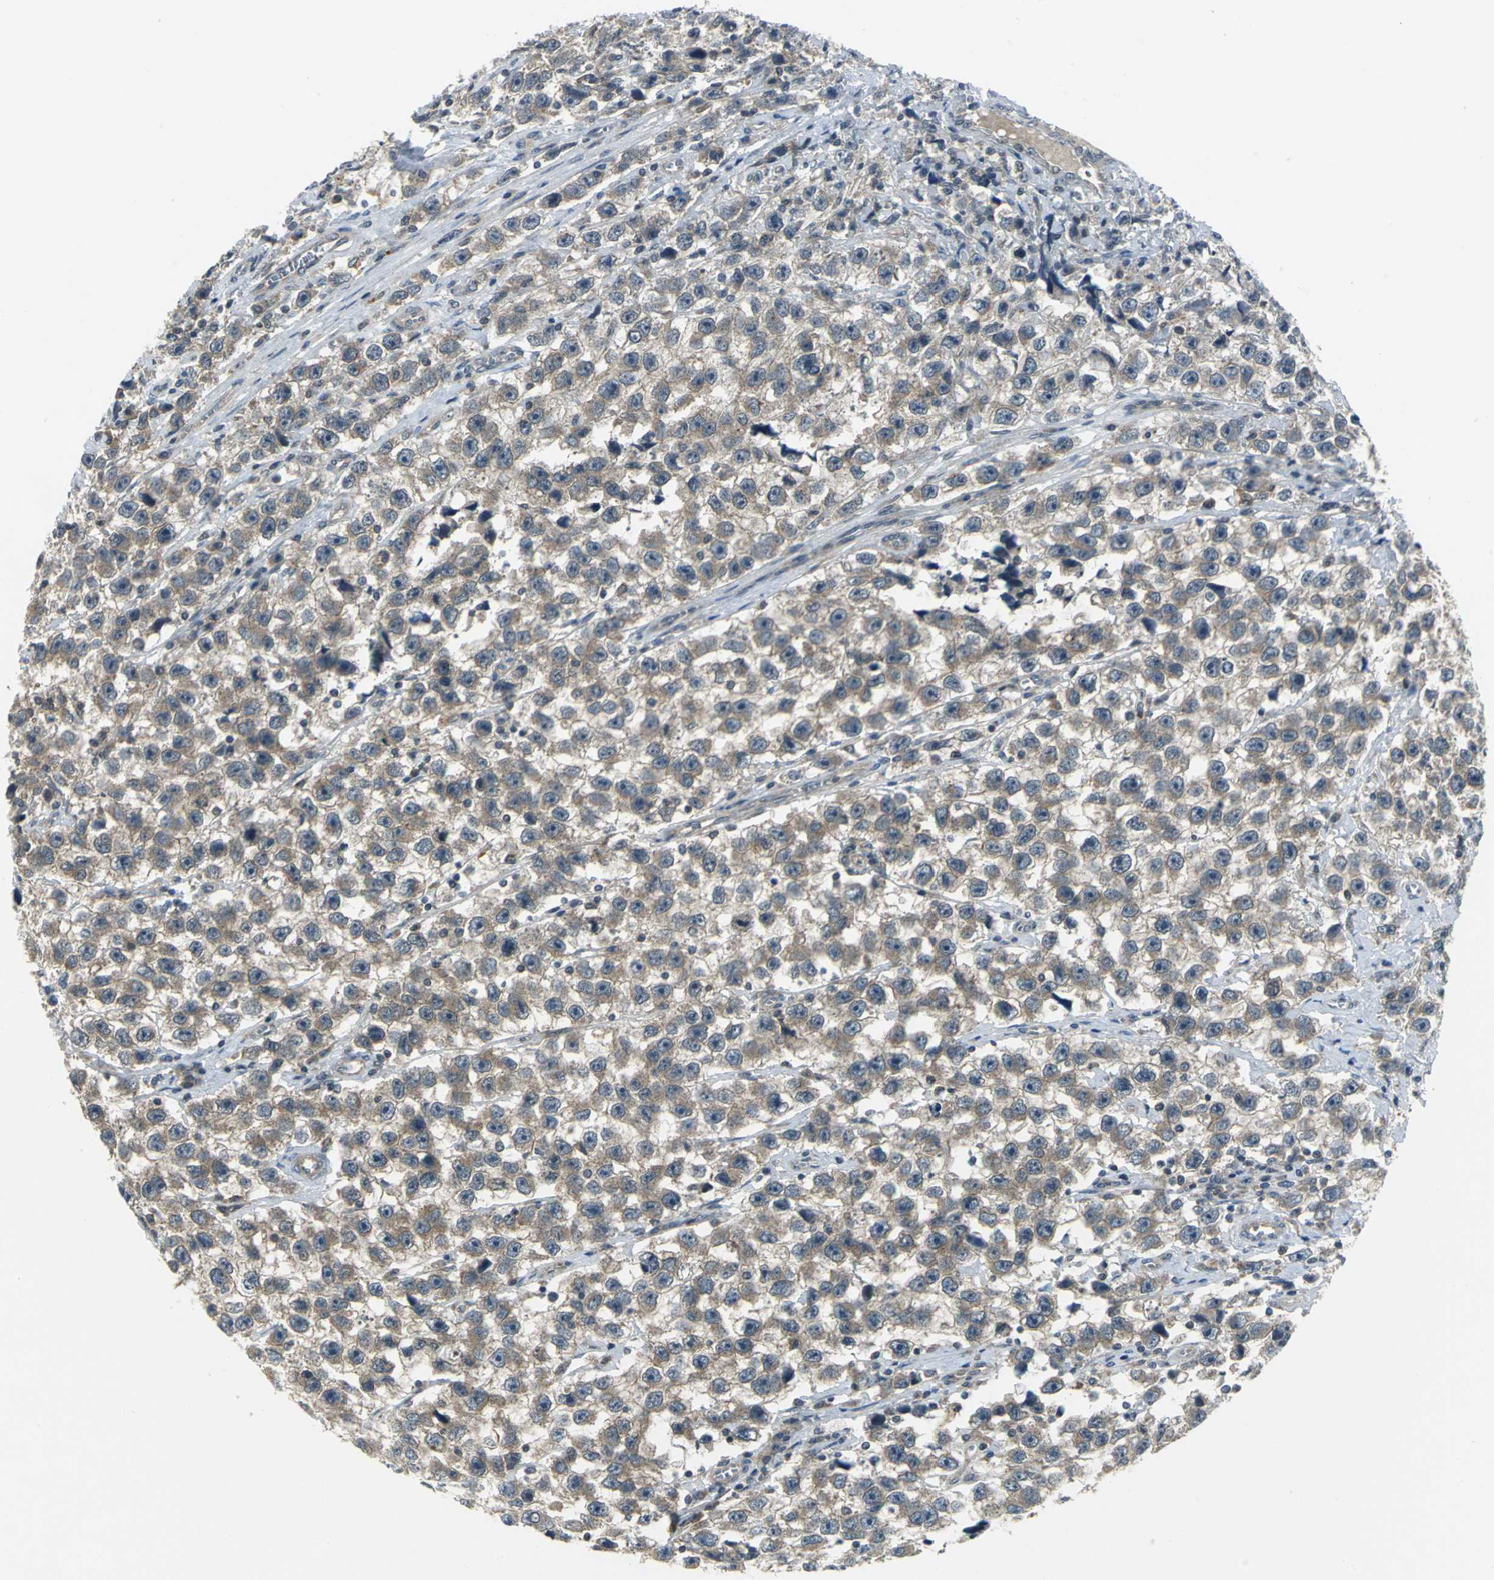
{"staining": {"intensity": "weak", "quantity": ">75%", "location": "cytoplasmic/membranous"}, "tissue": "testis cancer", "cell_type": "Tumor cells", "image_type": "cancer", "snomed": [{"axis": "morphology", "description": "Seminoma, NOS"}, {"axis": "topography", "description": "Testis"}], "caption": "Testis cancer (seminoma) was stained to show a protein in brown. There is low levels of weak cytoplasmic/membranous expression in about >75% of tumor cells. (DAB IHC, brown staining for protein, blue staining for nuclei).", "gene": "MAPK8IP3", "patient": {"sex": "male", "age": 33}}